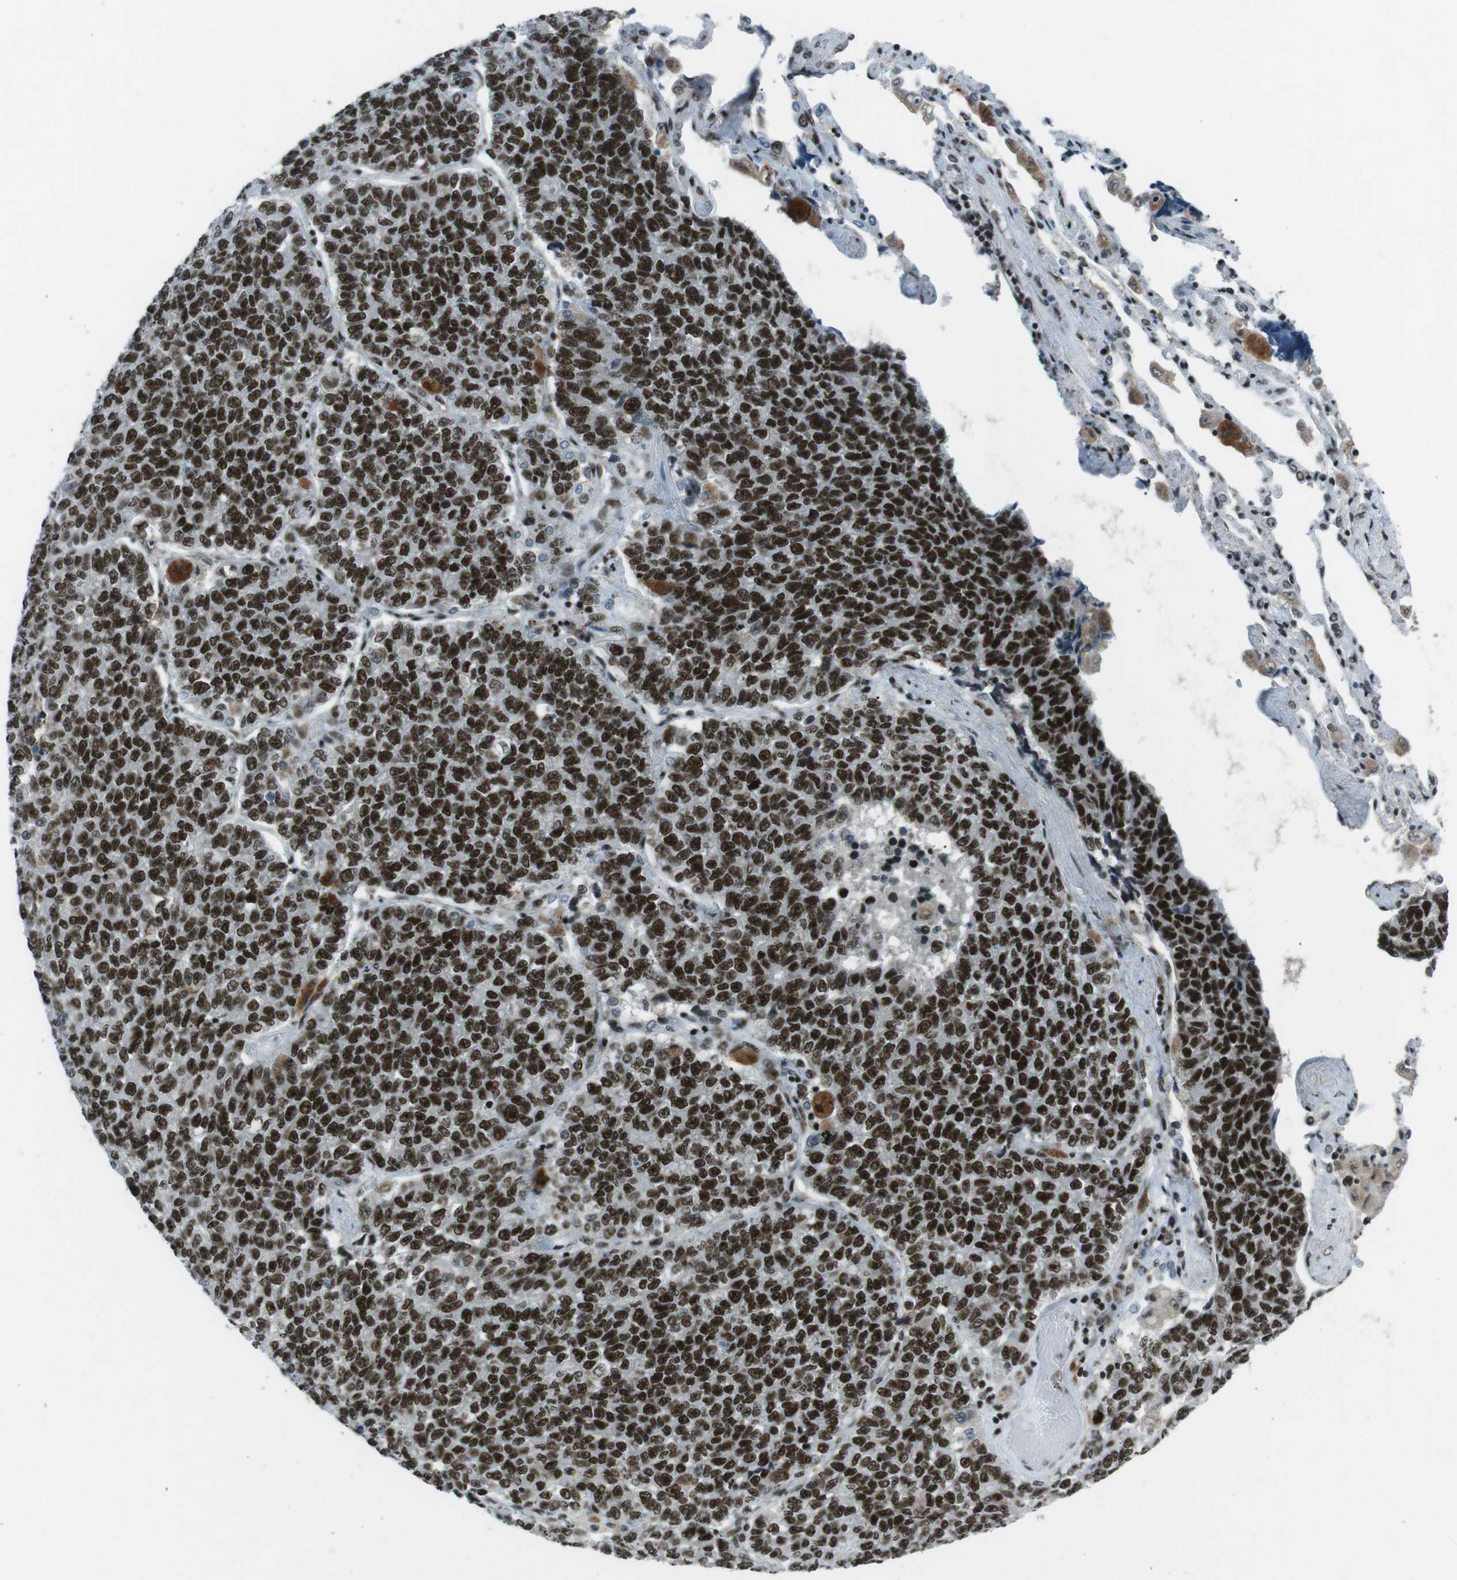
{"staining": {"intensity": "strong", "quantity": ">75%", "location": "nuclear"}, "tissue": "lung cancer", "cell_type": "Tumor cells", "image_type": "cancer", "snomed": [{"axis": "morphology", "description": "Adenocarcinoma, NOS"}, {"axis": "topography", "description": "Lung"}], "caption": "A brown stain highlights strong nuclear staining of a protein in adenocarcinoma (lung) tumor cells.", "gene": "TAF1", "patient": {"sex": "male", "age": 49}}